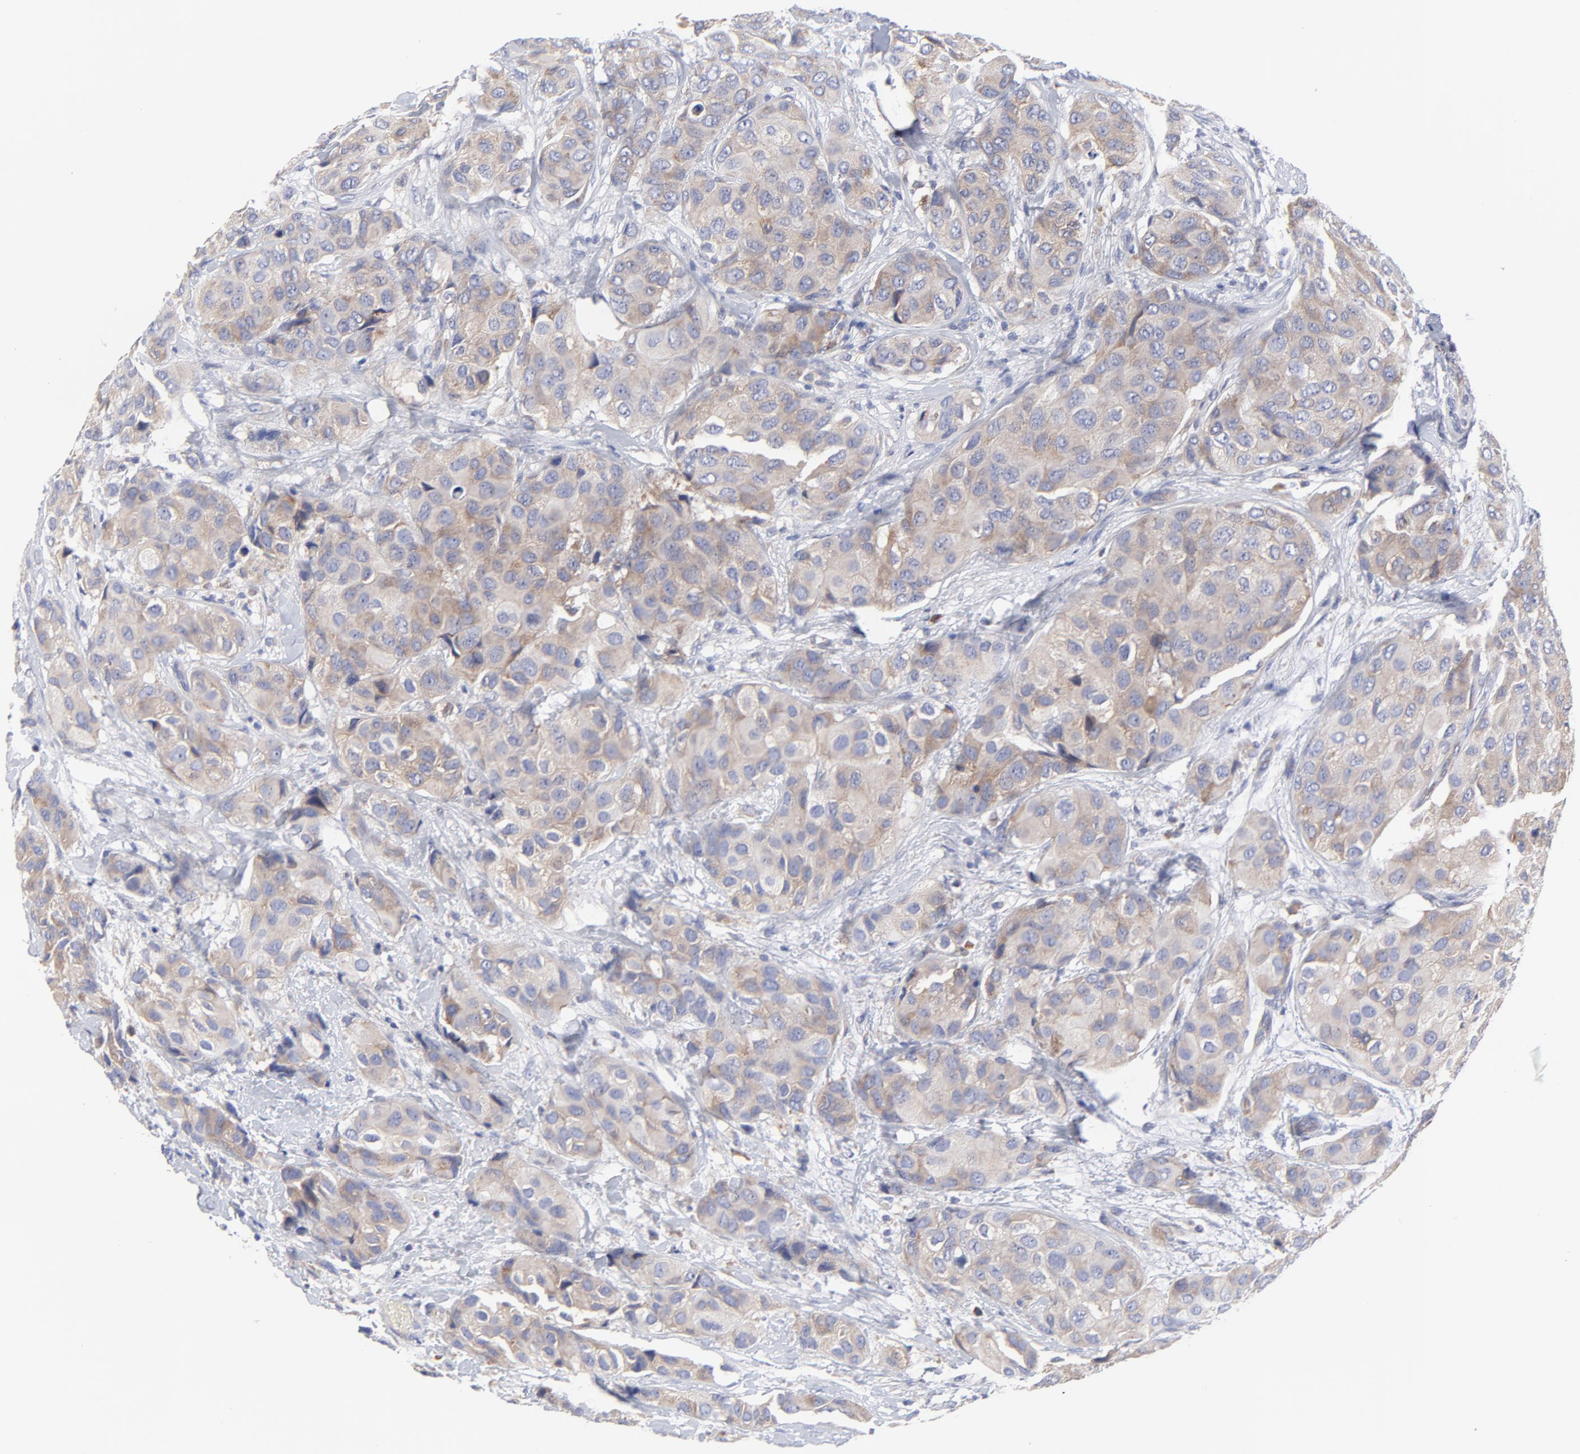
{"staining": {"intensity": "moderate", "quantity": ">75%", "location": "cytoplasmic/membranous"}, "tissue": "breast cancer", "cell_type": "Tumor cells", "image_type": "cancer", "snomed": [{"axis": "morphology", "description": "Duct carcinoma"}, {"axis": "topography", "description": "Breast"}], "caption": "Immunohistochemical staining of human breast invasive ductal carcinoma shows moderate cytoplasmic/membranous protein expression in approximately >75% of tumor cells.", "gene": "MOSPD2", "patient": {"sex": "female", "age": 68}}